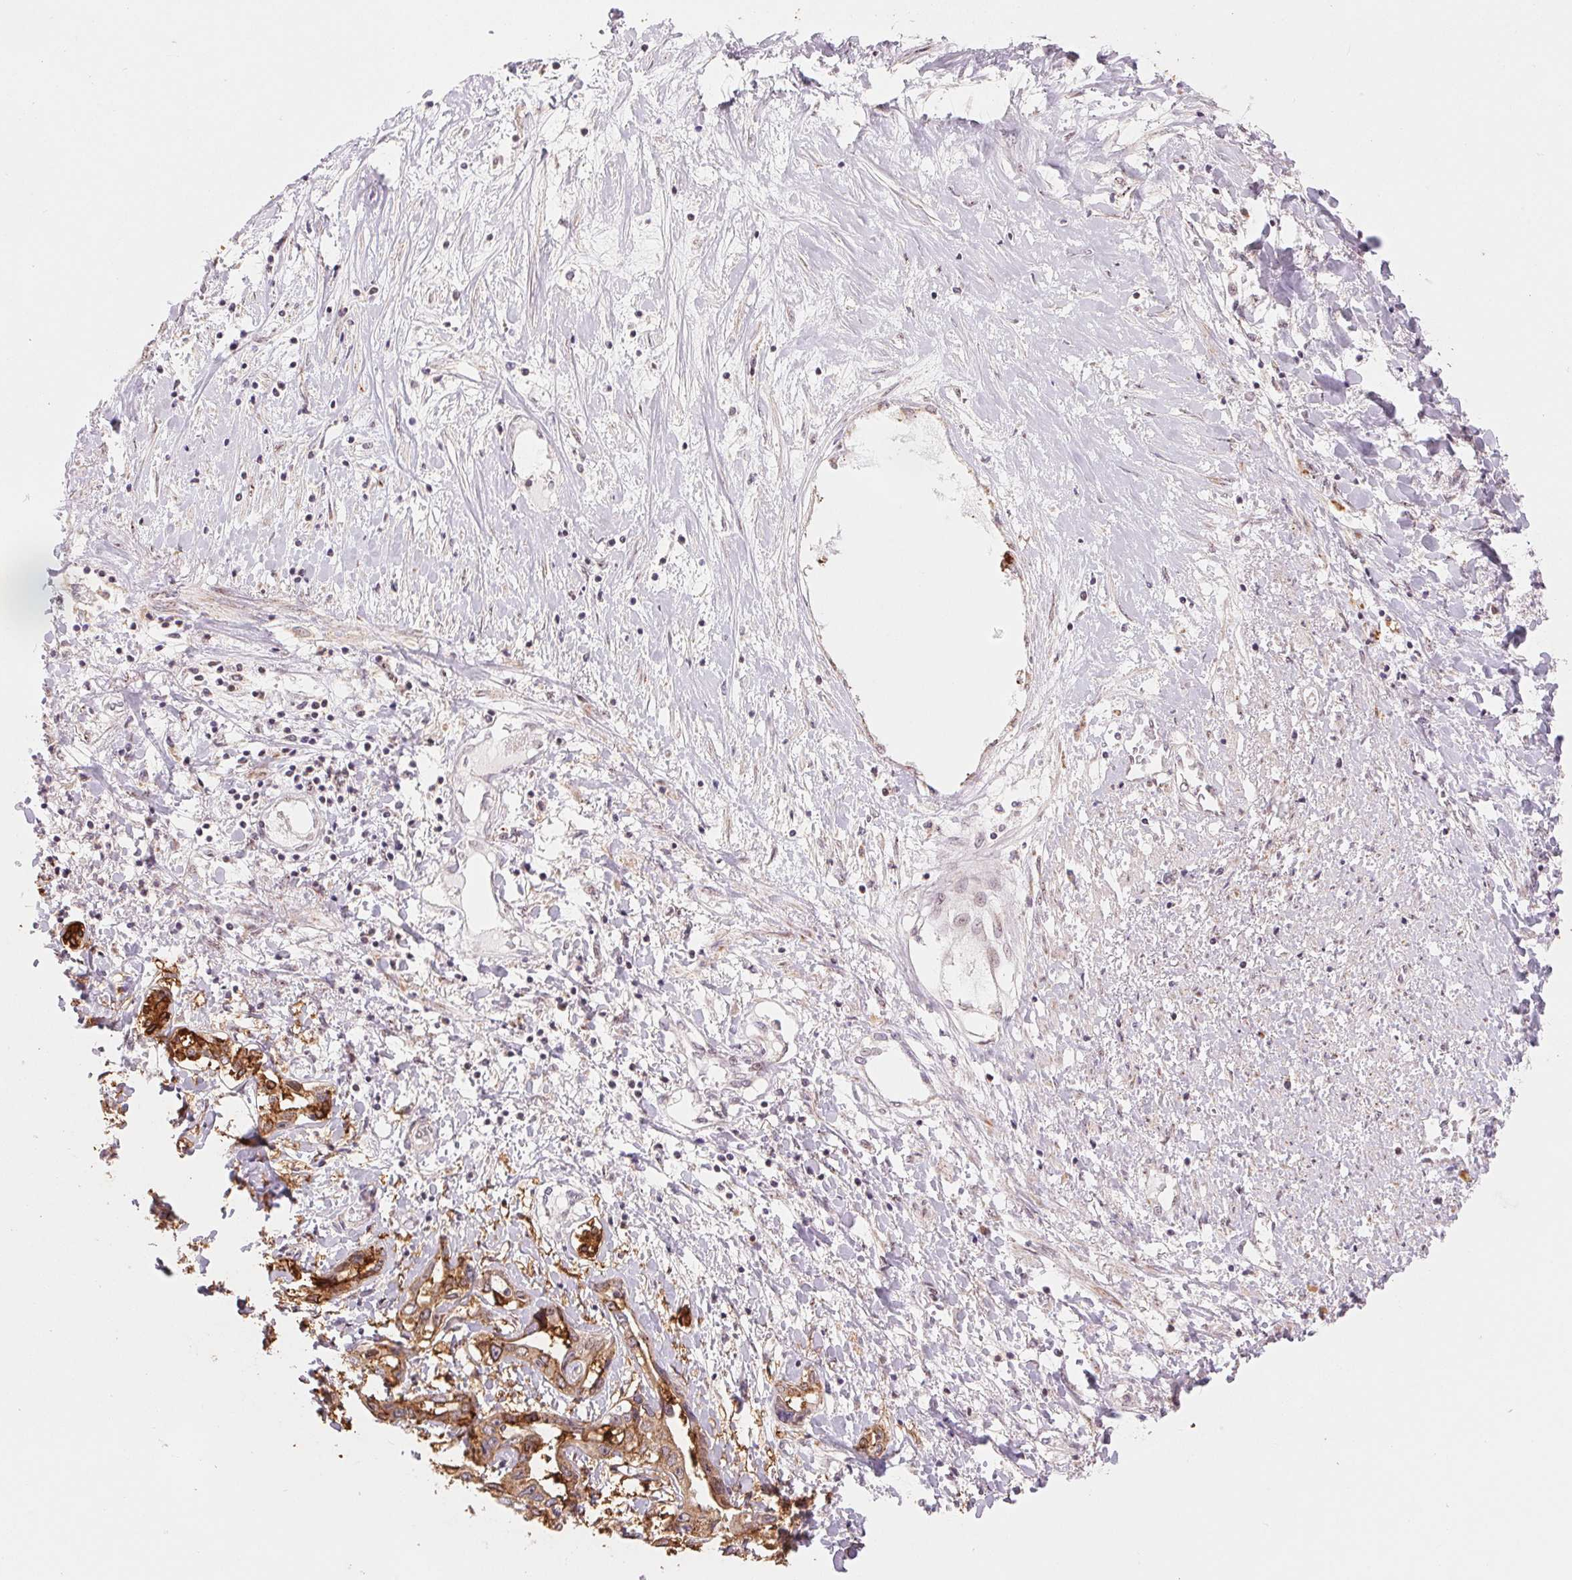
{"staining": {"intensity": "moderate", "quantity": ">75%", "location": "cytoplasmic/membranous"}, "tissue": "liver cancer", "cell_type": "Tumor cells", "image_type": "cancer", "snomed": [{"axis": "morphology", "description": "Cholangiocarcinoma"}, {"axis": "topography", "description": "Liver"}], "caption": "Immunohistochemical staining of liver cancer exhibits moderate cytoplasmic/membranous protein staining in approximately >75% of tumor cells.", "gene": "ARHGAP32", "patient": {"sex": "male", "age": 59}}